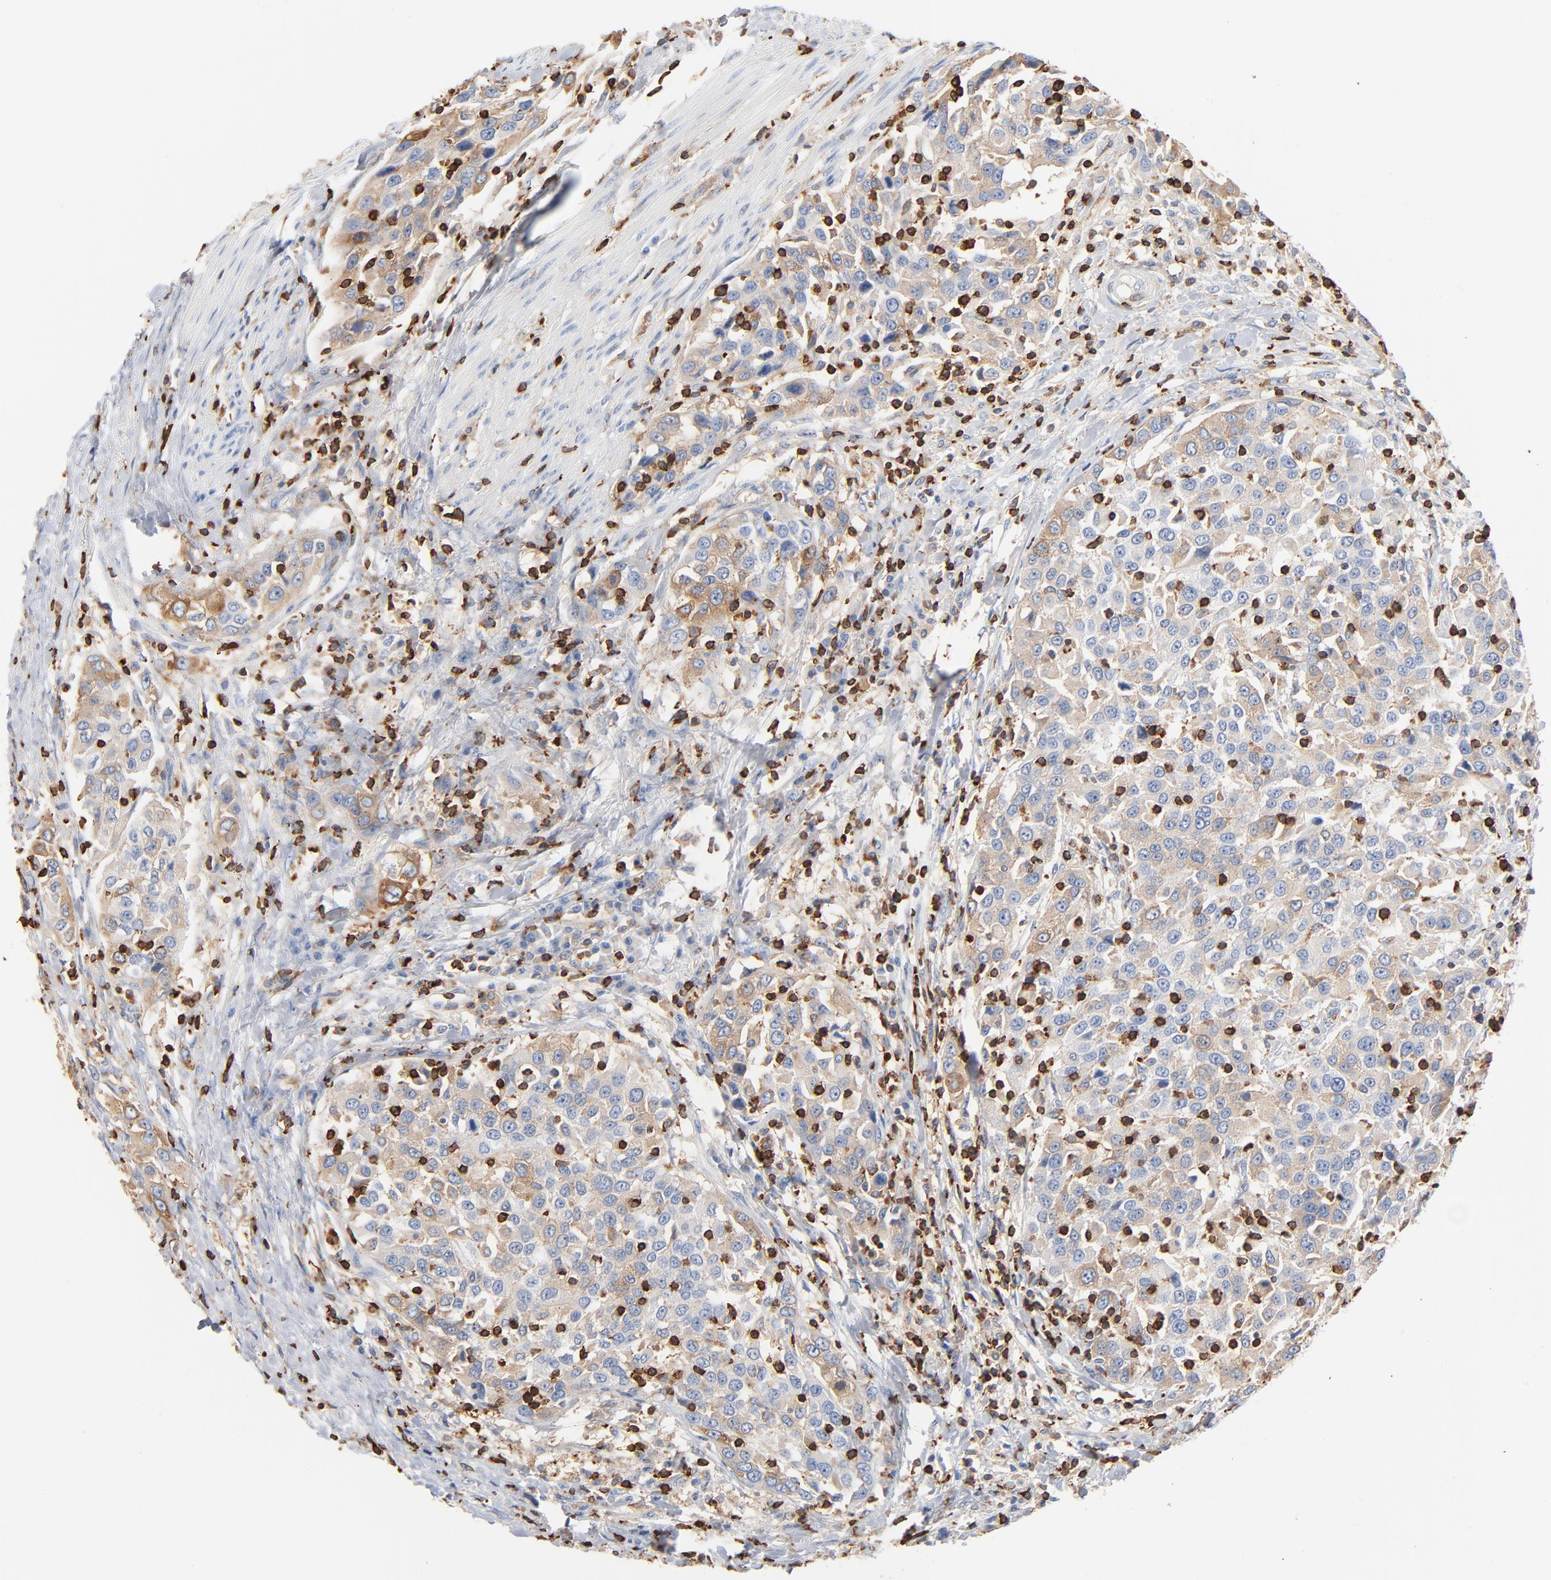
{"staining": {"intensity": "weak", "quantity": "<25%", "location": "cytoplasmic/membranous"}, "tissue": "urothelial cancer", "cell_type": "Tumor cells", "image_type": "cancer", "snomed": [{"axis": "morphology", "description": "Urothelial carcinoma, High grade"}, {"axis": "topography", "description": "Urinary bladder"}], "caption": "IHC histopathology image of neoplastic tissue: human urothelial cancer stained with DAB reveals no significant protein positivity in tumor cells. (Stains: DAB IHC with hematoxylin counter stain, Microscopy: brightfield microscopy at high magnification).", "gene": "SH3KBP1", "patient": {"sex": "female", "age": 80}}